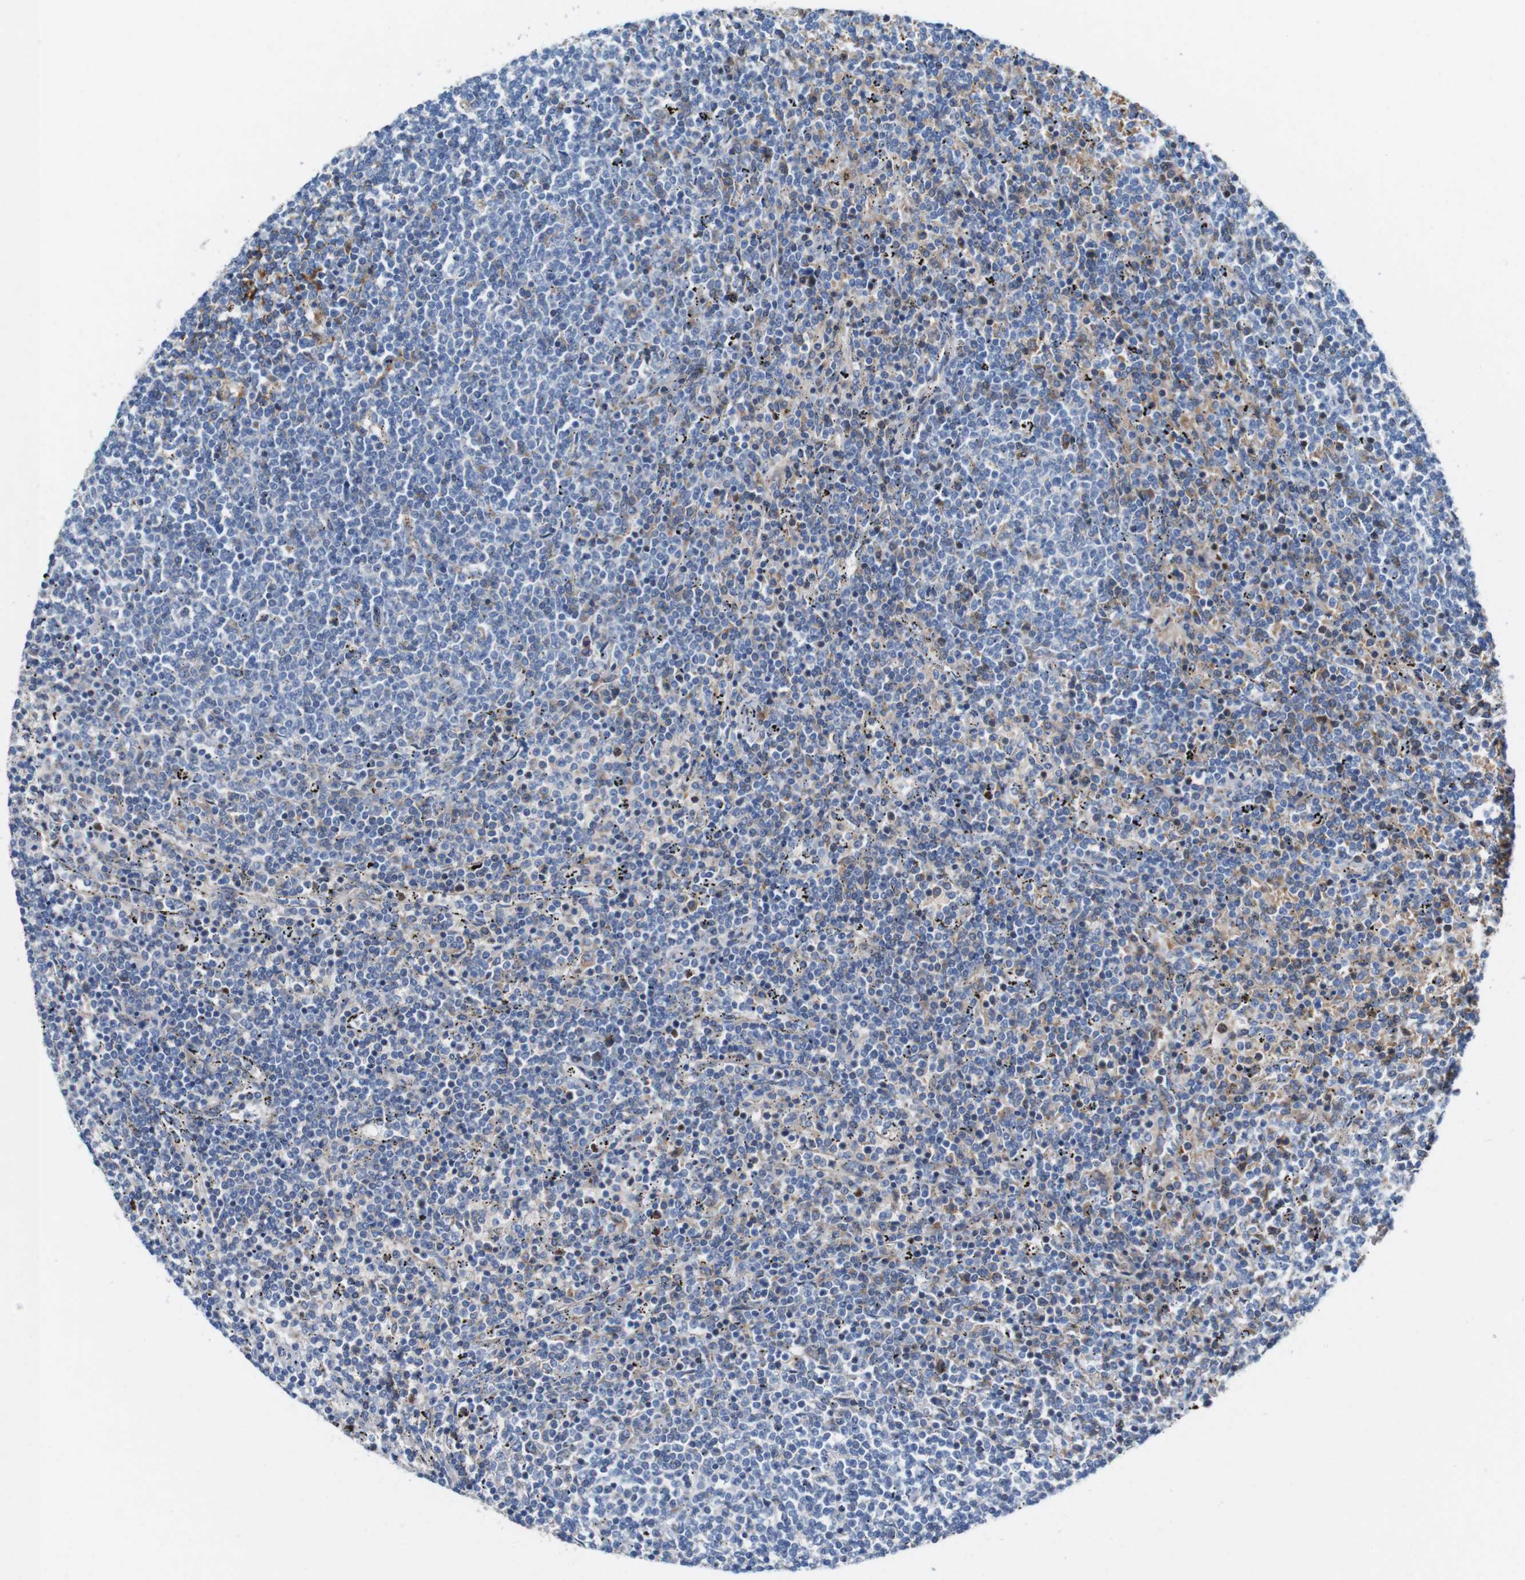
{"staining": {"intensity": "weak", "quantity": "<25%", "location": "cytoplasmic/membranous"}, "tissue": "lymphoma", "cell_type": "Tumor cells", "image_type": "cancer", "snomed": [{"axis": "morphology", "description": "Malignant lymphoma, non-Hodgkin's type, Low grade"}, {"axis": "topography", "description": "Spleen"}], "caption": "The photomicrograph demonstrates no staining of tumor cells in malignant lymphoma, non-Hodgkin's type (low-grade). (Stains: DAB (3,3'-diaminobenzidine) immunohistochemistry with hematoxylin counter stain, Microscopy: brightfield microscopy at high magnification).", "gene": "IGSF8", "patient": {"sex": "female", "age": 50}}